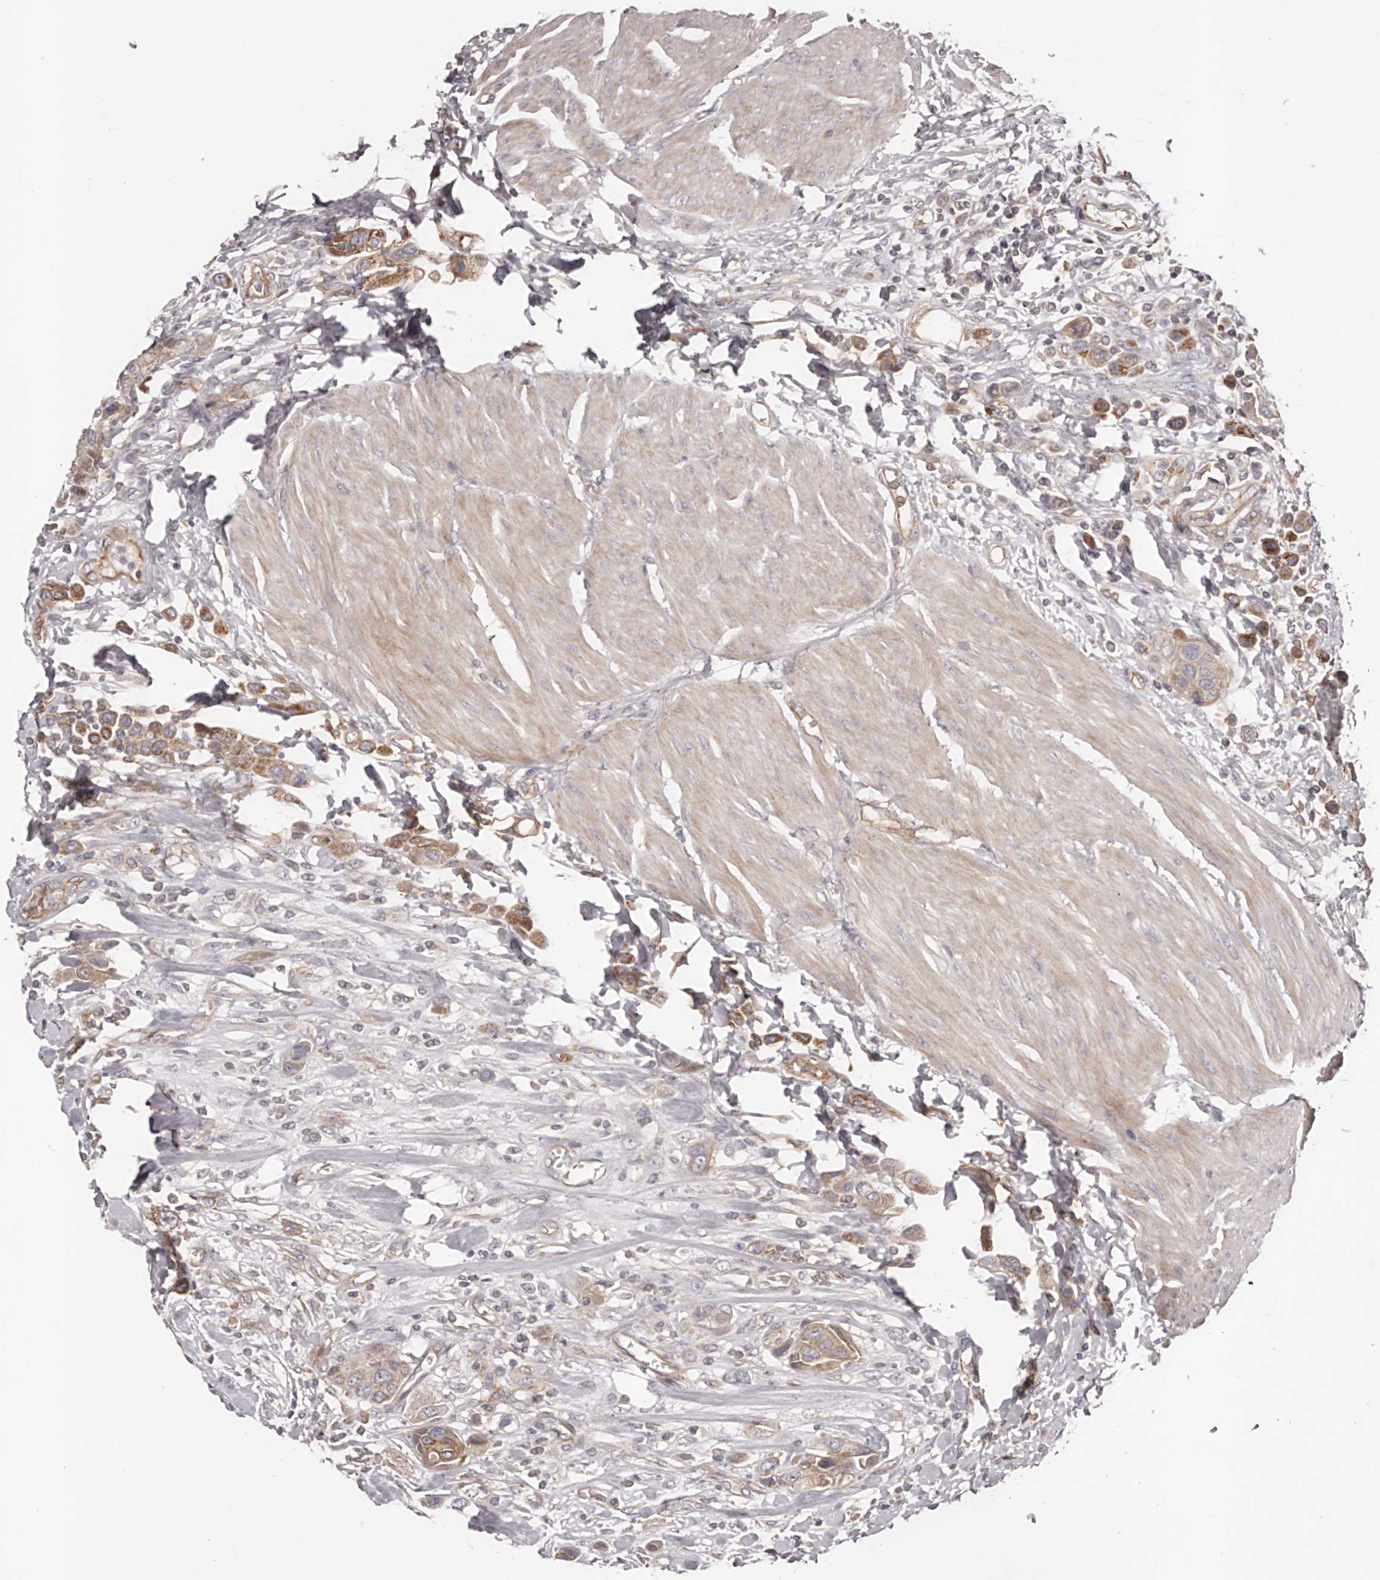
{"staining": {"intensity": "moderate", "quantity": ">75%", "location": "cytoplasmic/membranous"}, "tissue": "urothelial cancer", "cell_type": "Tumor cells", "image_type": "cancer", "snomed": [{"axis": "morphology", "description": "Urothelial carcinoma, High grade"}, {"axis": "topography", "description": "Urinary bladder"}], "caption": "About >75% of tumor cells in human urothelial carcinoma (high-grade) reveal moderate cytoplasmic/membranous protein staining as visualized by brown immunohistochemical staining.", "gene": "DMRT2", "patient": {"sex": "male", "age": 50}}